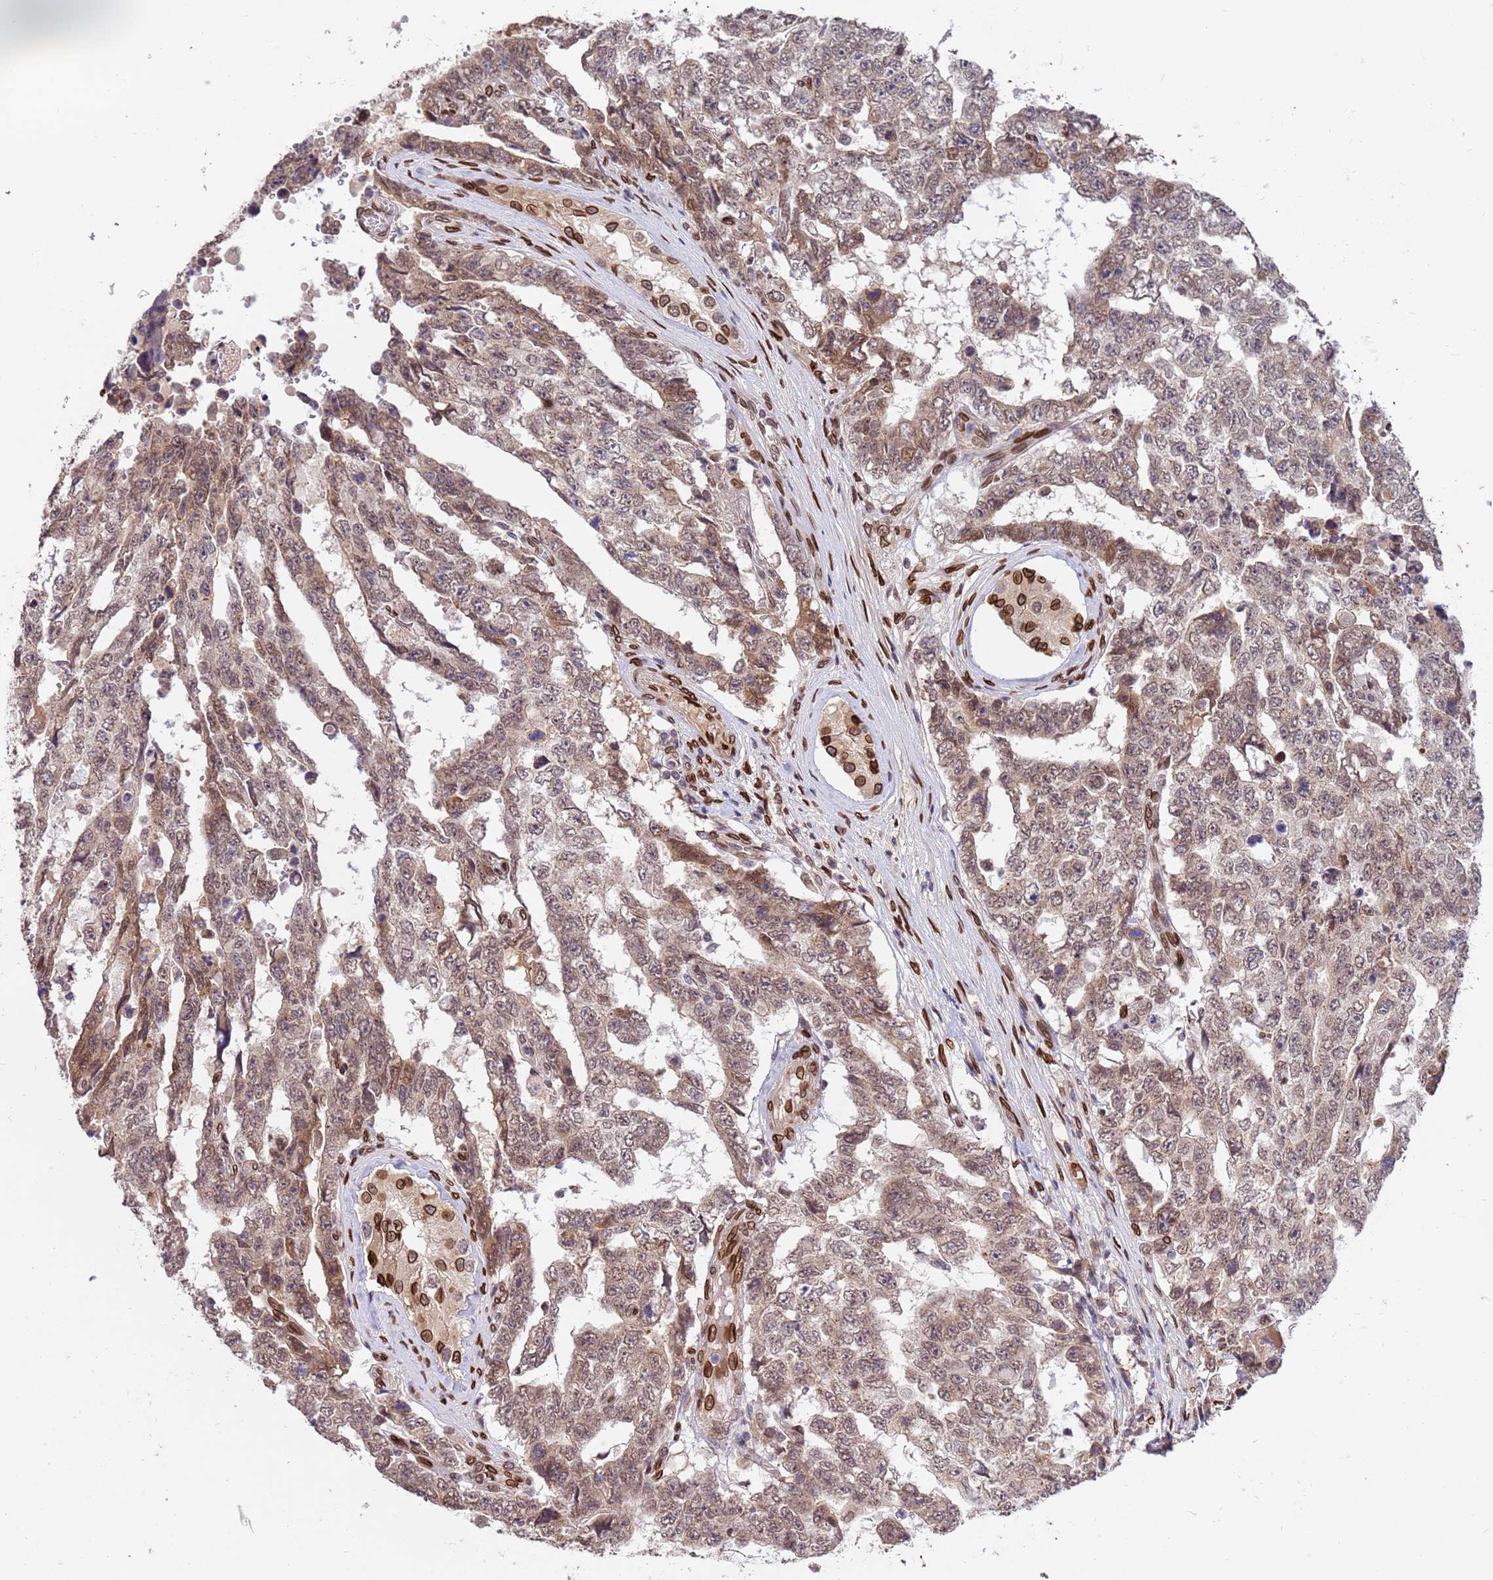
{"staining": {"intensity": "moderate", "quantity": ">75%", "location": "nuclear"}, "tissue": "testis cancer", "cell_type": "Tumor cells", "image_type": "cancer", "snomed": [{"axis": "morphology", "description": "Normal tissue, NOS"}, {"axis": "morphology", "description": "Carcinoma, Embryonal, NOS"}, {"axis": "topography", "description": "Testis"}, {"axis": "topography", "description": "Epididymis"}], "caption": "IHC photomicrograph of human embryonal carcinoma (testis) stained for a protein (brown), which reveals medium levels of moderate nuclear positivity in about >75% of tumor cells.", "gene": "GPR135", "patient": {"sex": "male", "age": 25}}